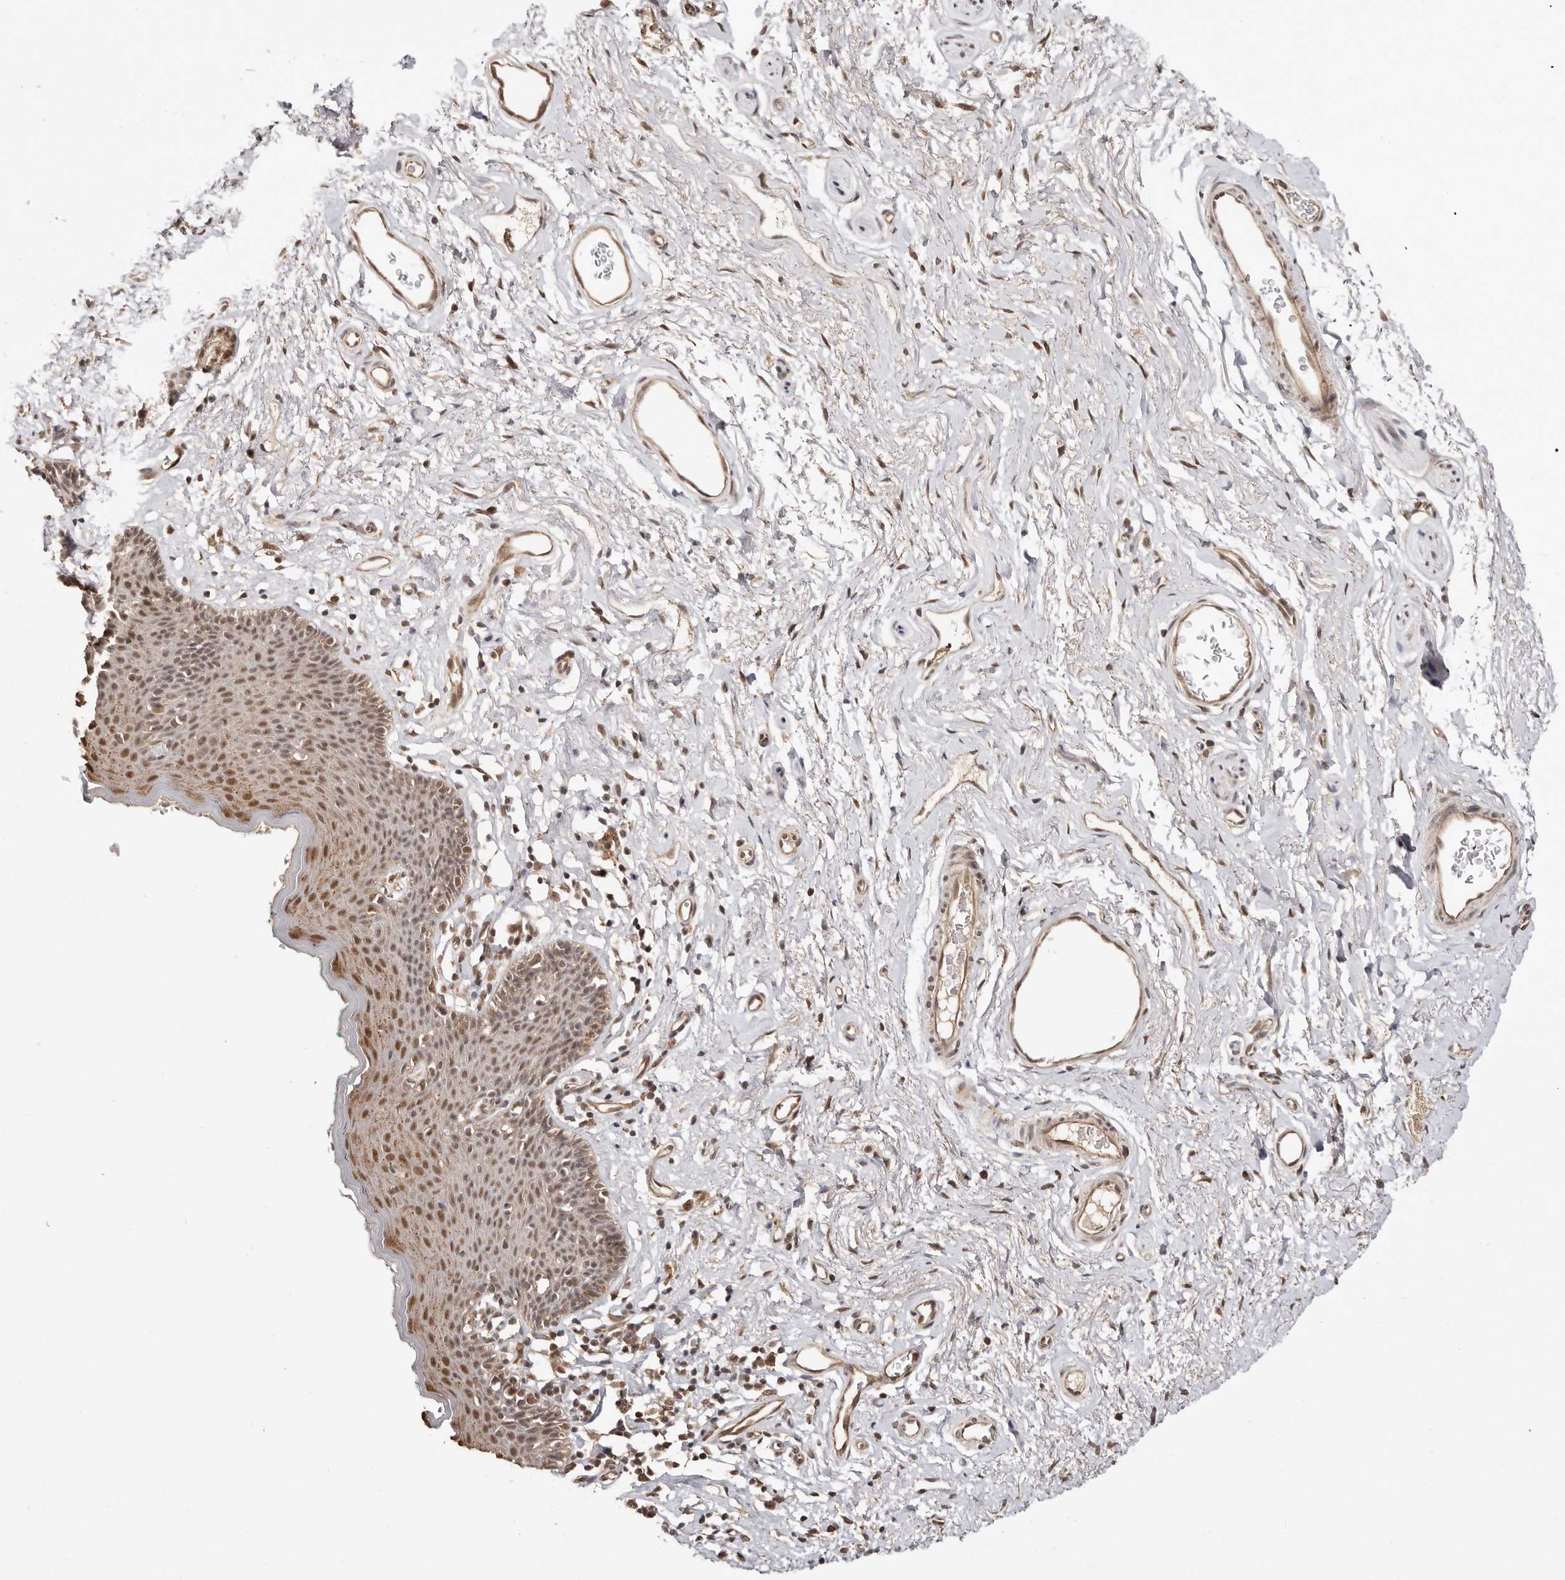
{"staining": {"intensity": "moderate", "quantity": ">75%", "location": "cytoplasmic/membranous,nuclear"}, "tissue": "skin", "cell_type": "Epidermal cells", "image_type": "normal", "snomed": [{"axis": "morphology", "description": "Normal tissue, NOS"}, {"axis": "topography", "description": "Vulva"}], "caption": "The image displays staining of benign skin, revealing moderate cytoplasmic/membranous,nuclear protein staining (brown color) within epidermal cells. (DAB (3,3'-diaminobenzidine) IHC, brown staining for protein, blue staining for nuclei).", "gene": "MED8", "patient": {"sex": "female", "age": 66}}